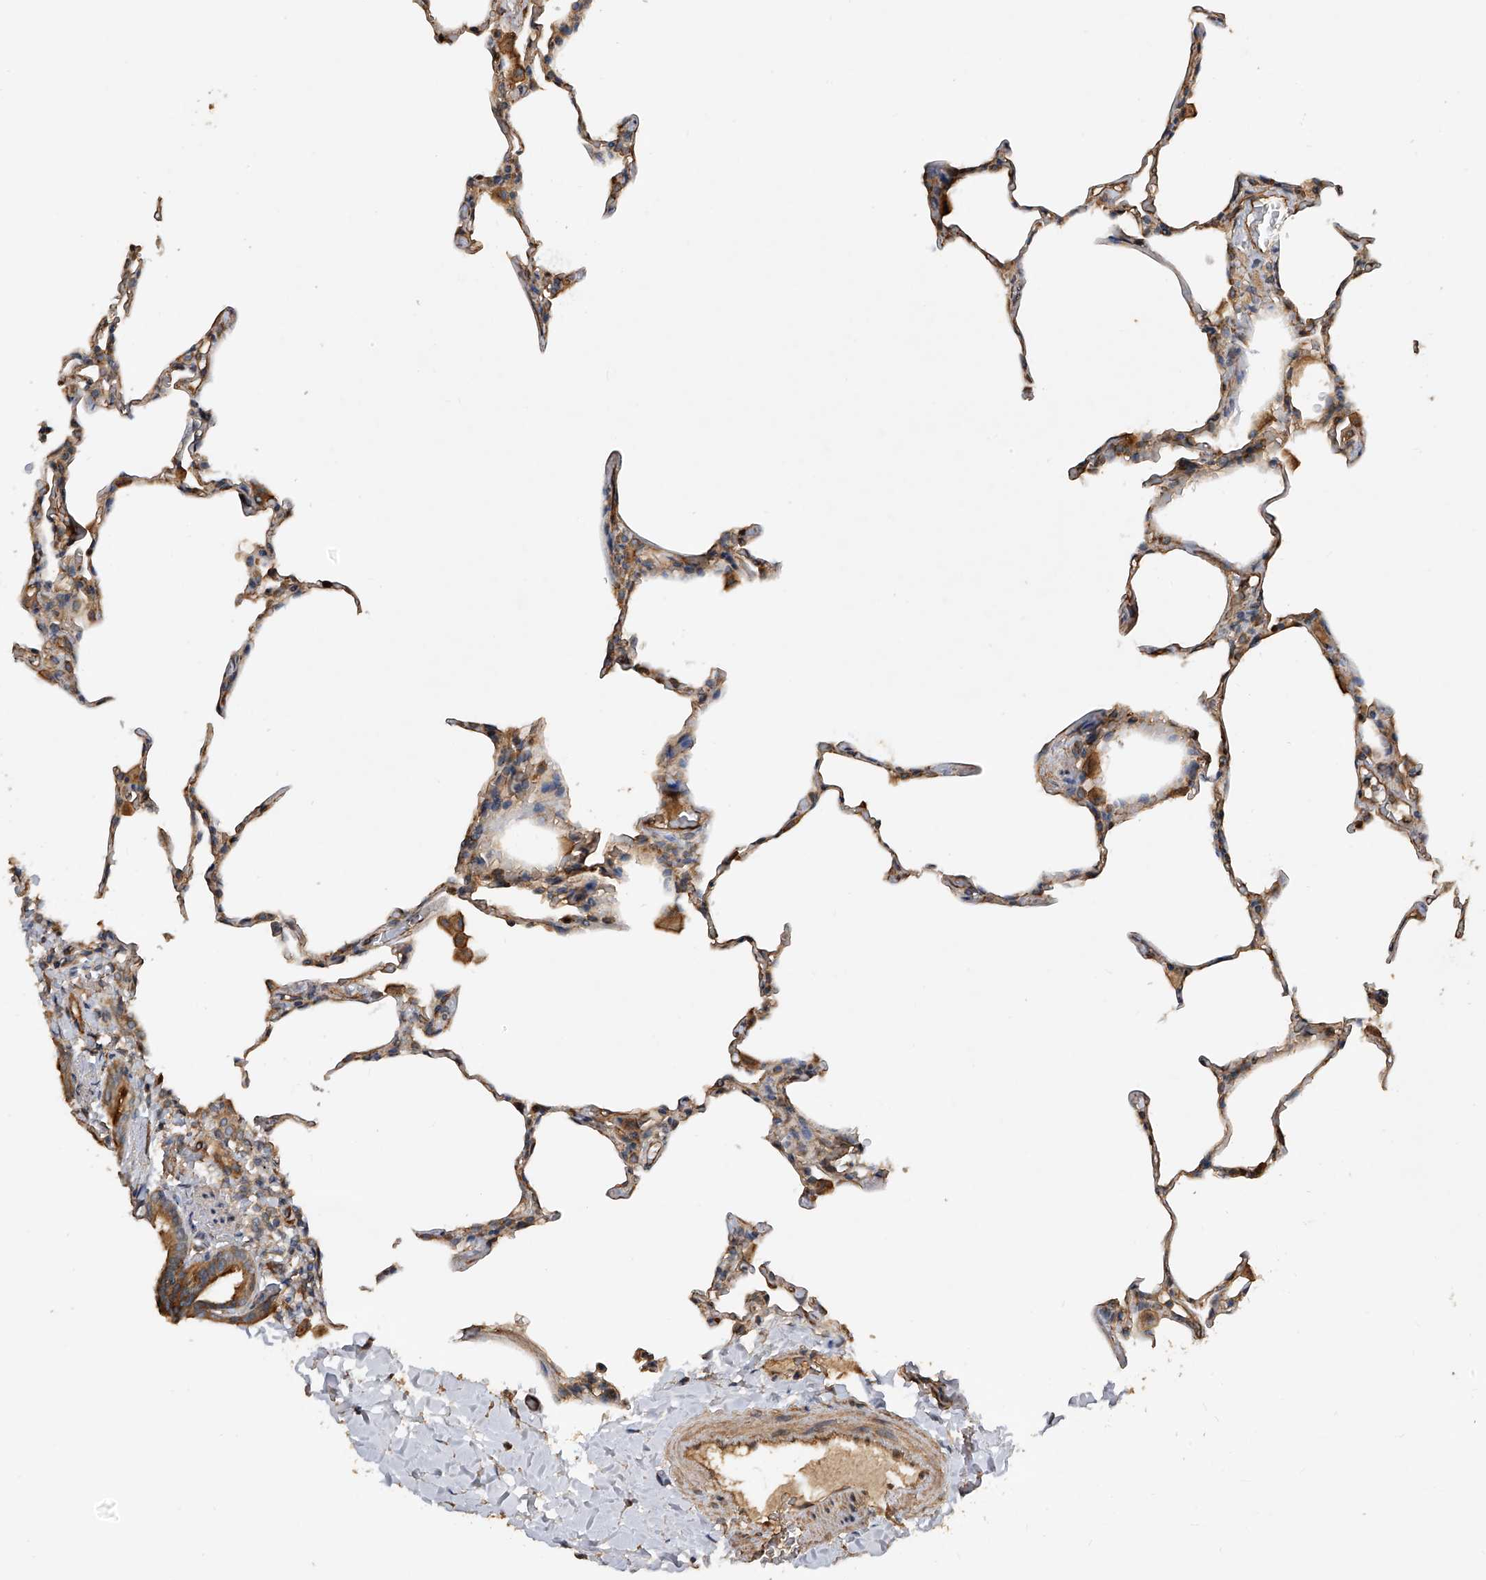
{"staining": {"intensity": "moderate", "quantity": ">75%", "location": "cytoplasmic/membranous"}, "tissue": "lung", "cell_type": "Alveolar cells", "image_type": "normal", "snomed": [{"axis": "morphology", "description": "Normal tissue, NOS"}, {"axis": "topography", "description": "Lung"}], "caption": "Protein staining exhibits moderate cytoplasmic/membranous positivity in approximately >75% of alveolar cells in benign lung.", "gene": "PTPRA", "patient": {"sex": "male", "age": 20}}